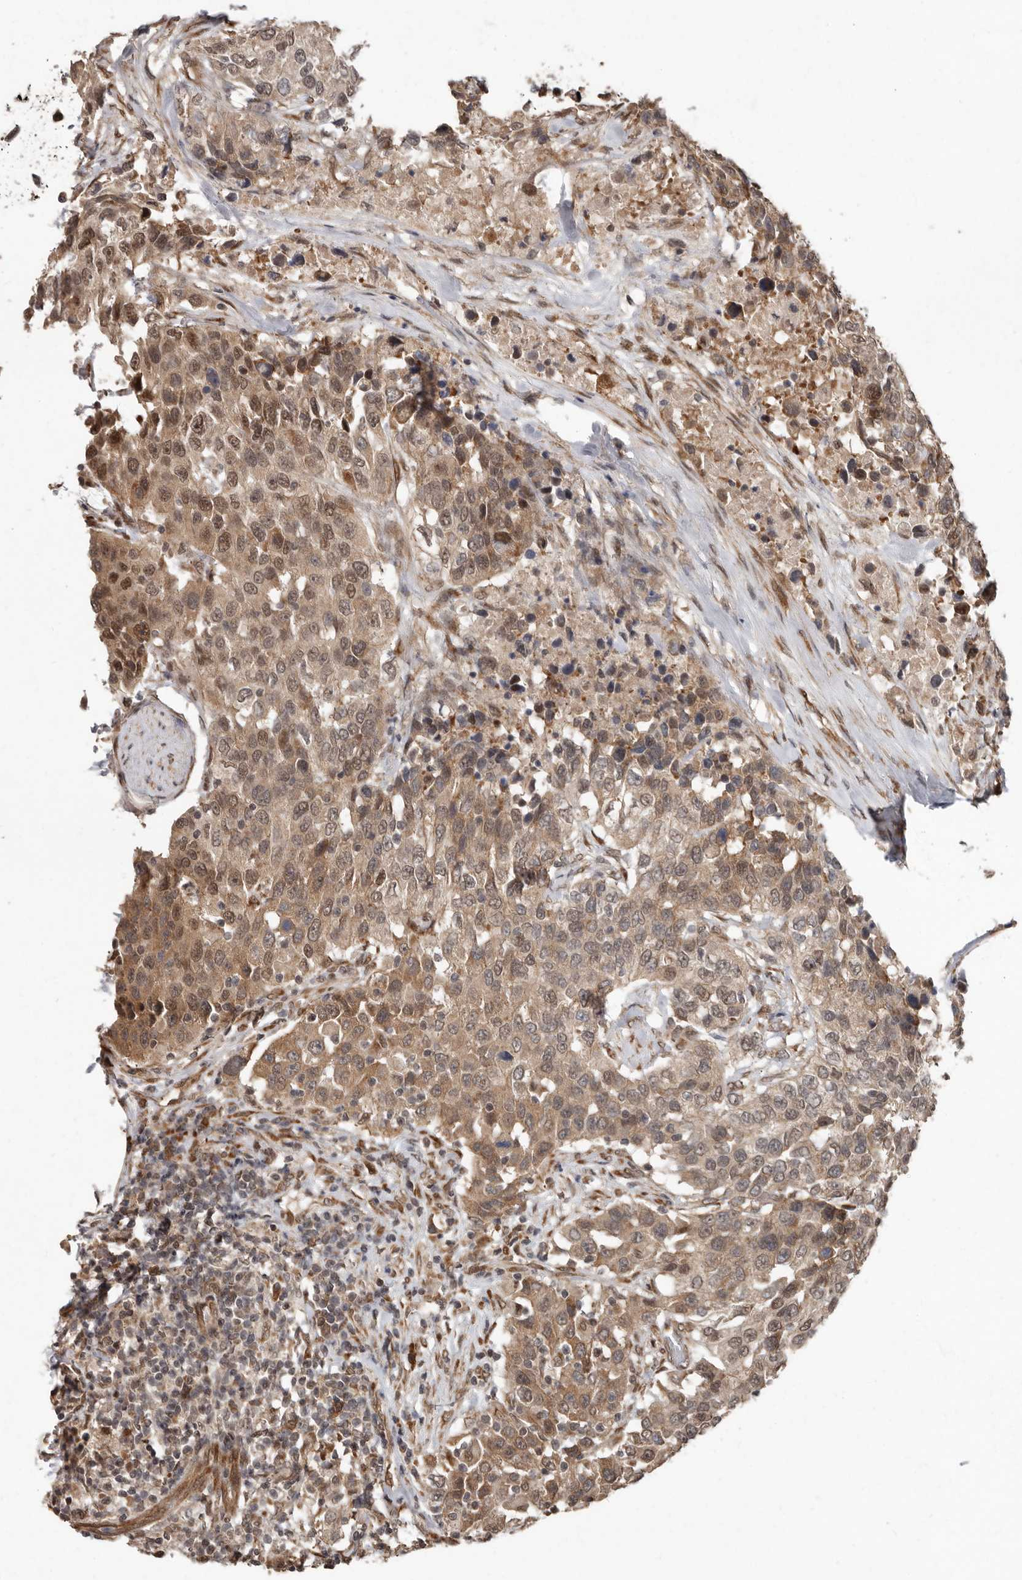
{"staining": {"intensity": "moderate", "quantity": ">75%", "location": "cytoplasmic/membranous,nuclear"}, "tissue": "urothelial cancer", "cell_type": "Tumor cells", "image_type": "cancer", "snomed": [{"axis": "morphology", "description": "Urothelial carcinoma, High grade"}, {"axis": "topography", "description": "Urinary bladder"}], "caption": "Tumor cells demonstrate medium levels of moderate cytoplasmic/membranous and nuclear expression in approximately >75% of cells in human urothelial carcinoma (high-grade).", "gene": "LRGUK", "patient": {"sex": "female", "age": 80}}